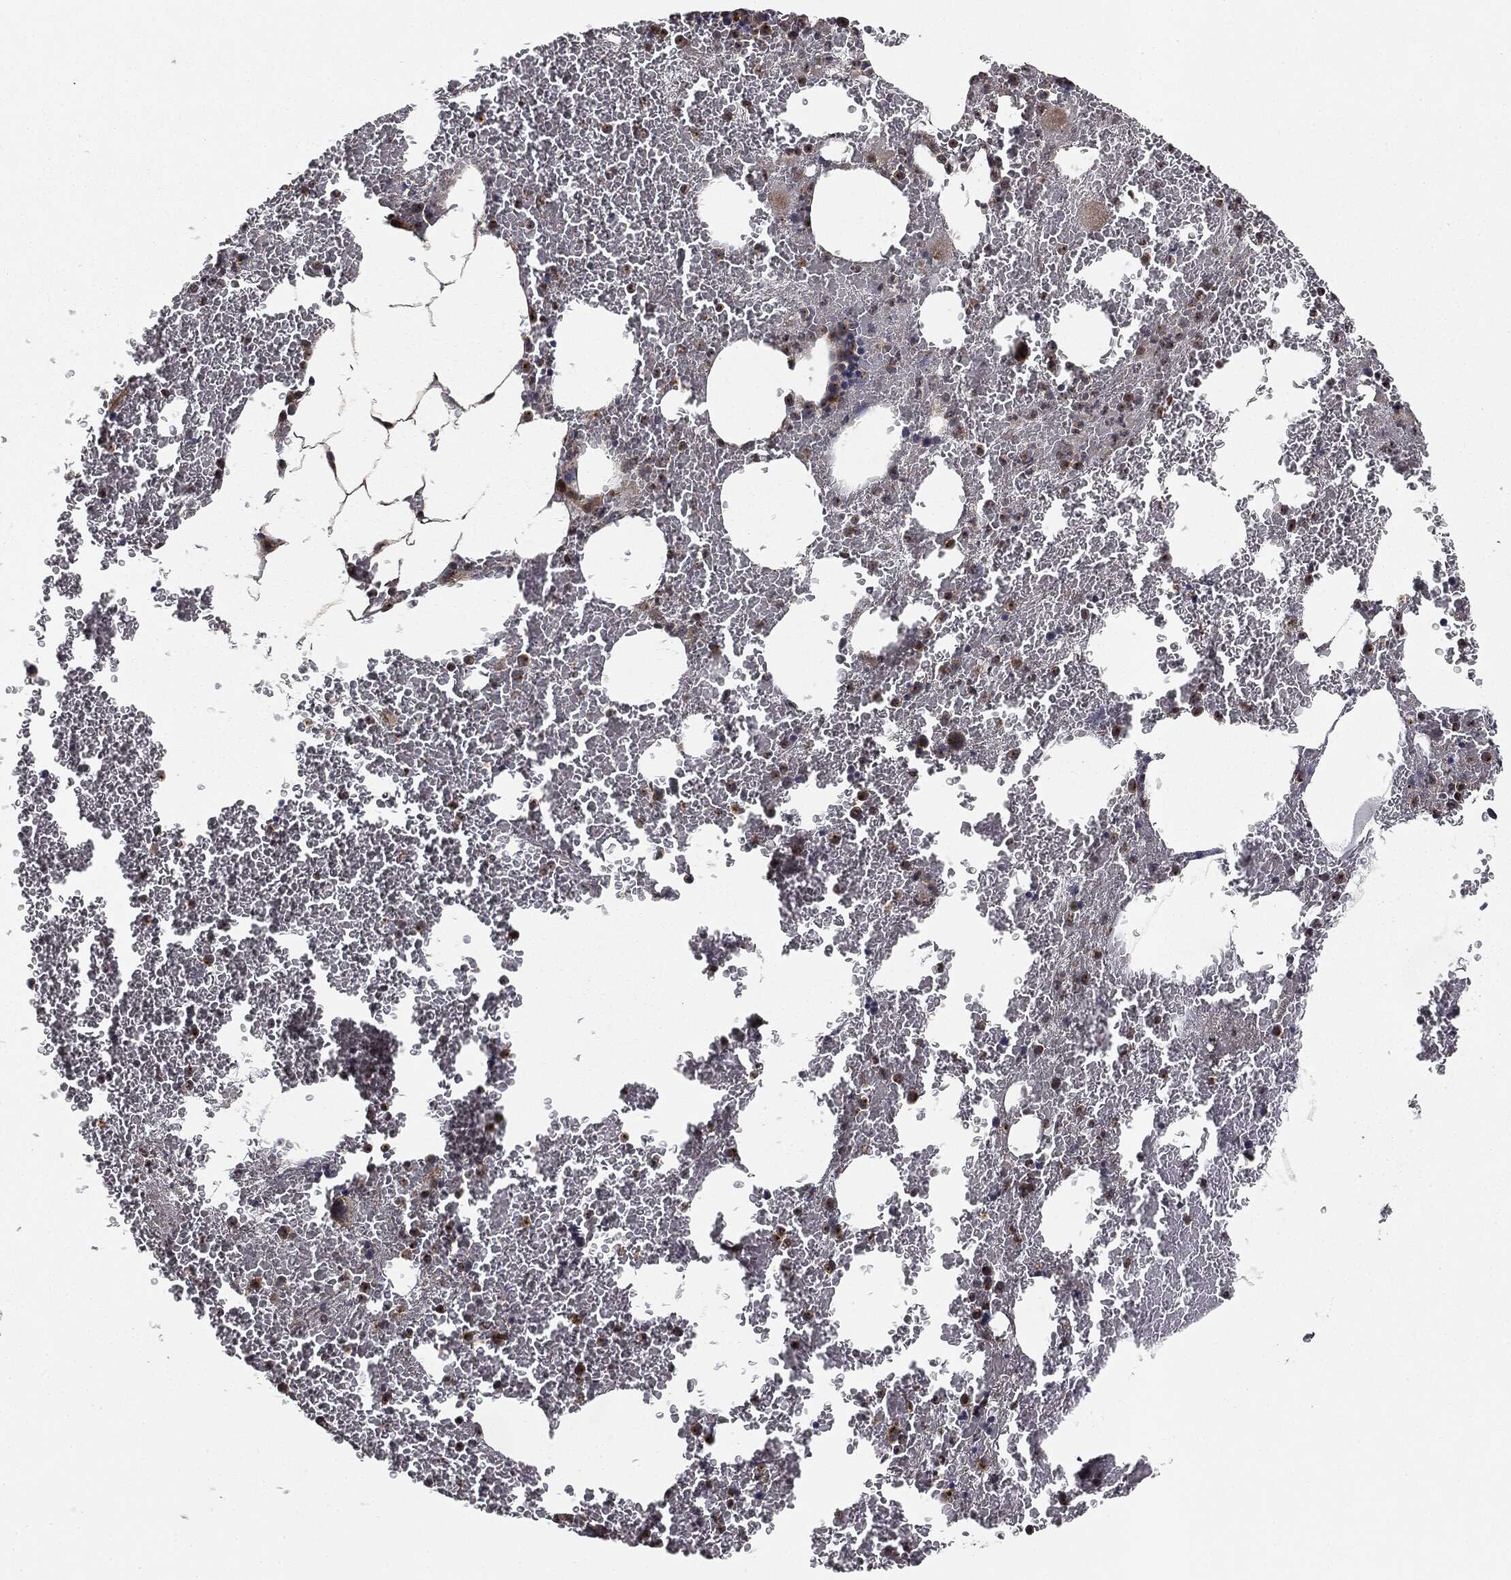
{"staining": {"intensity": "moderate", "quantity": "<25%", "location": "cytoplasmic/membranous"}, "tissue": "bone marrow", "cell_type": "Hematopoietic cells", "image_type": "normal", "snomed": [{"axis": "morphology", "description": "Normal tissue, NOS"}, {"axis": "topography", "description": "Bone marrow"}], "caption": "Bone marrow stained with immunohistochemistry reveals moderate cytoplasmic/membranous expression in approximately <25% of hematopoietic cells.", "gene": "MIER2", "patient": {"sex": "male", "age": 91}}